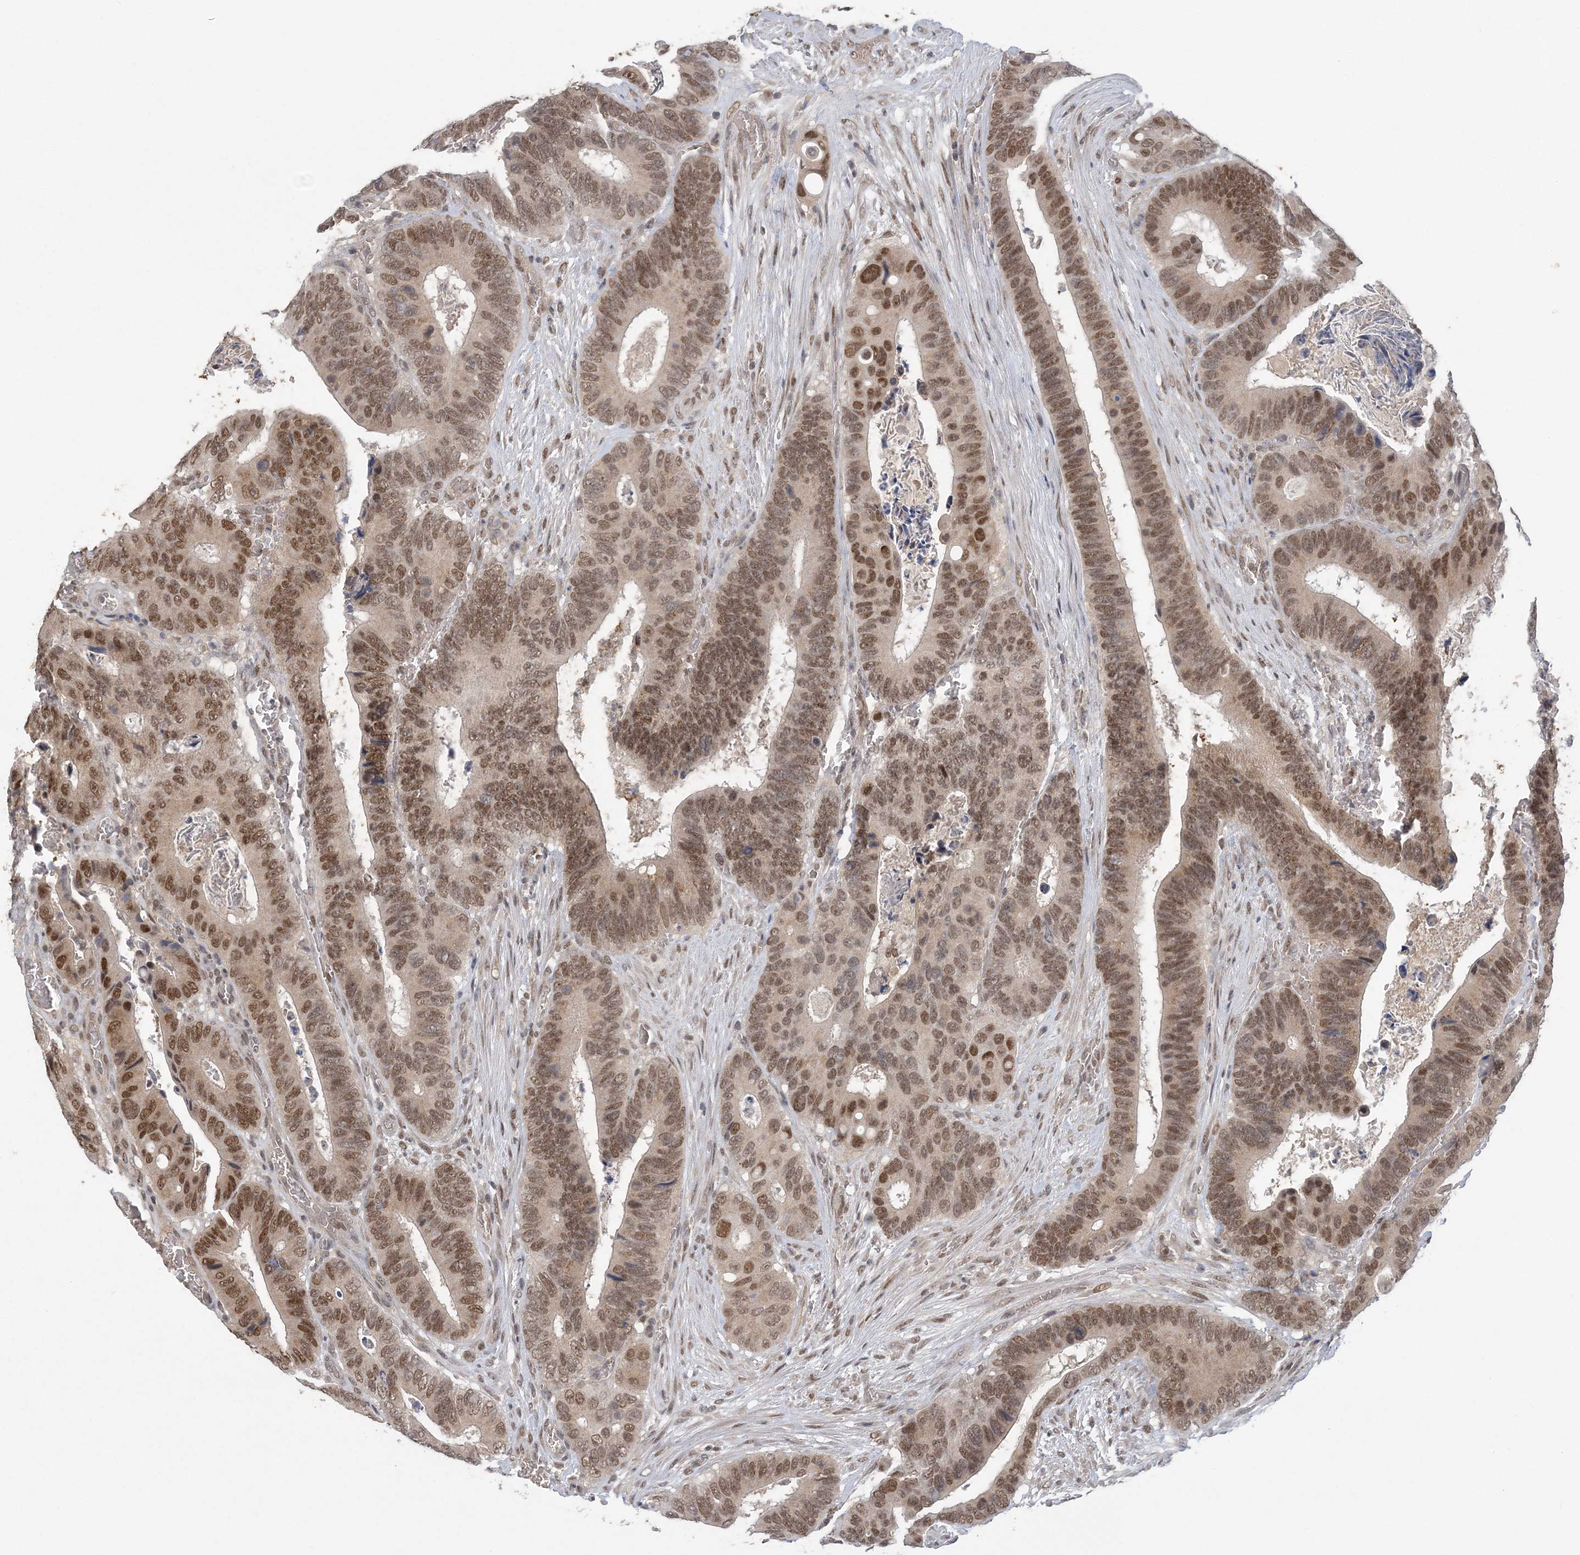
{"staining": {"intensity": "moderate", "quantity": ">75%", "location": "nuclear"}, "tissue": "colorectal cancer", "cell_type": "Tumor cells", "image_type": "cancer", "snomed": [{"axis": "morphology", "description": "Adenocarcinoma, NOS"}, {"axis": "topography", "description": "Colon"}], "caption": "IHC micrograph of neoplastic tissue: adenocarcinoma (colorectal) stained using immunohistochemistry (IHC) demonstrates medium levels of moderate protein expression localized specifically in the nuclear of tumor cells, appearing as a nuclear brown color.", "gene": "ZBTB7A", "patient": {"sex": "male", "age": 72}}